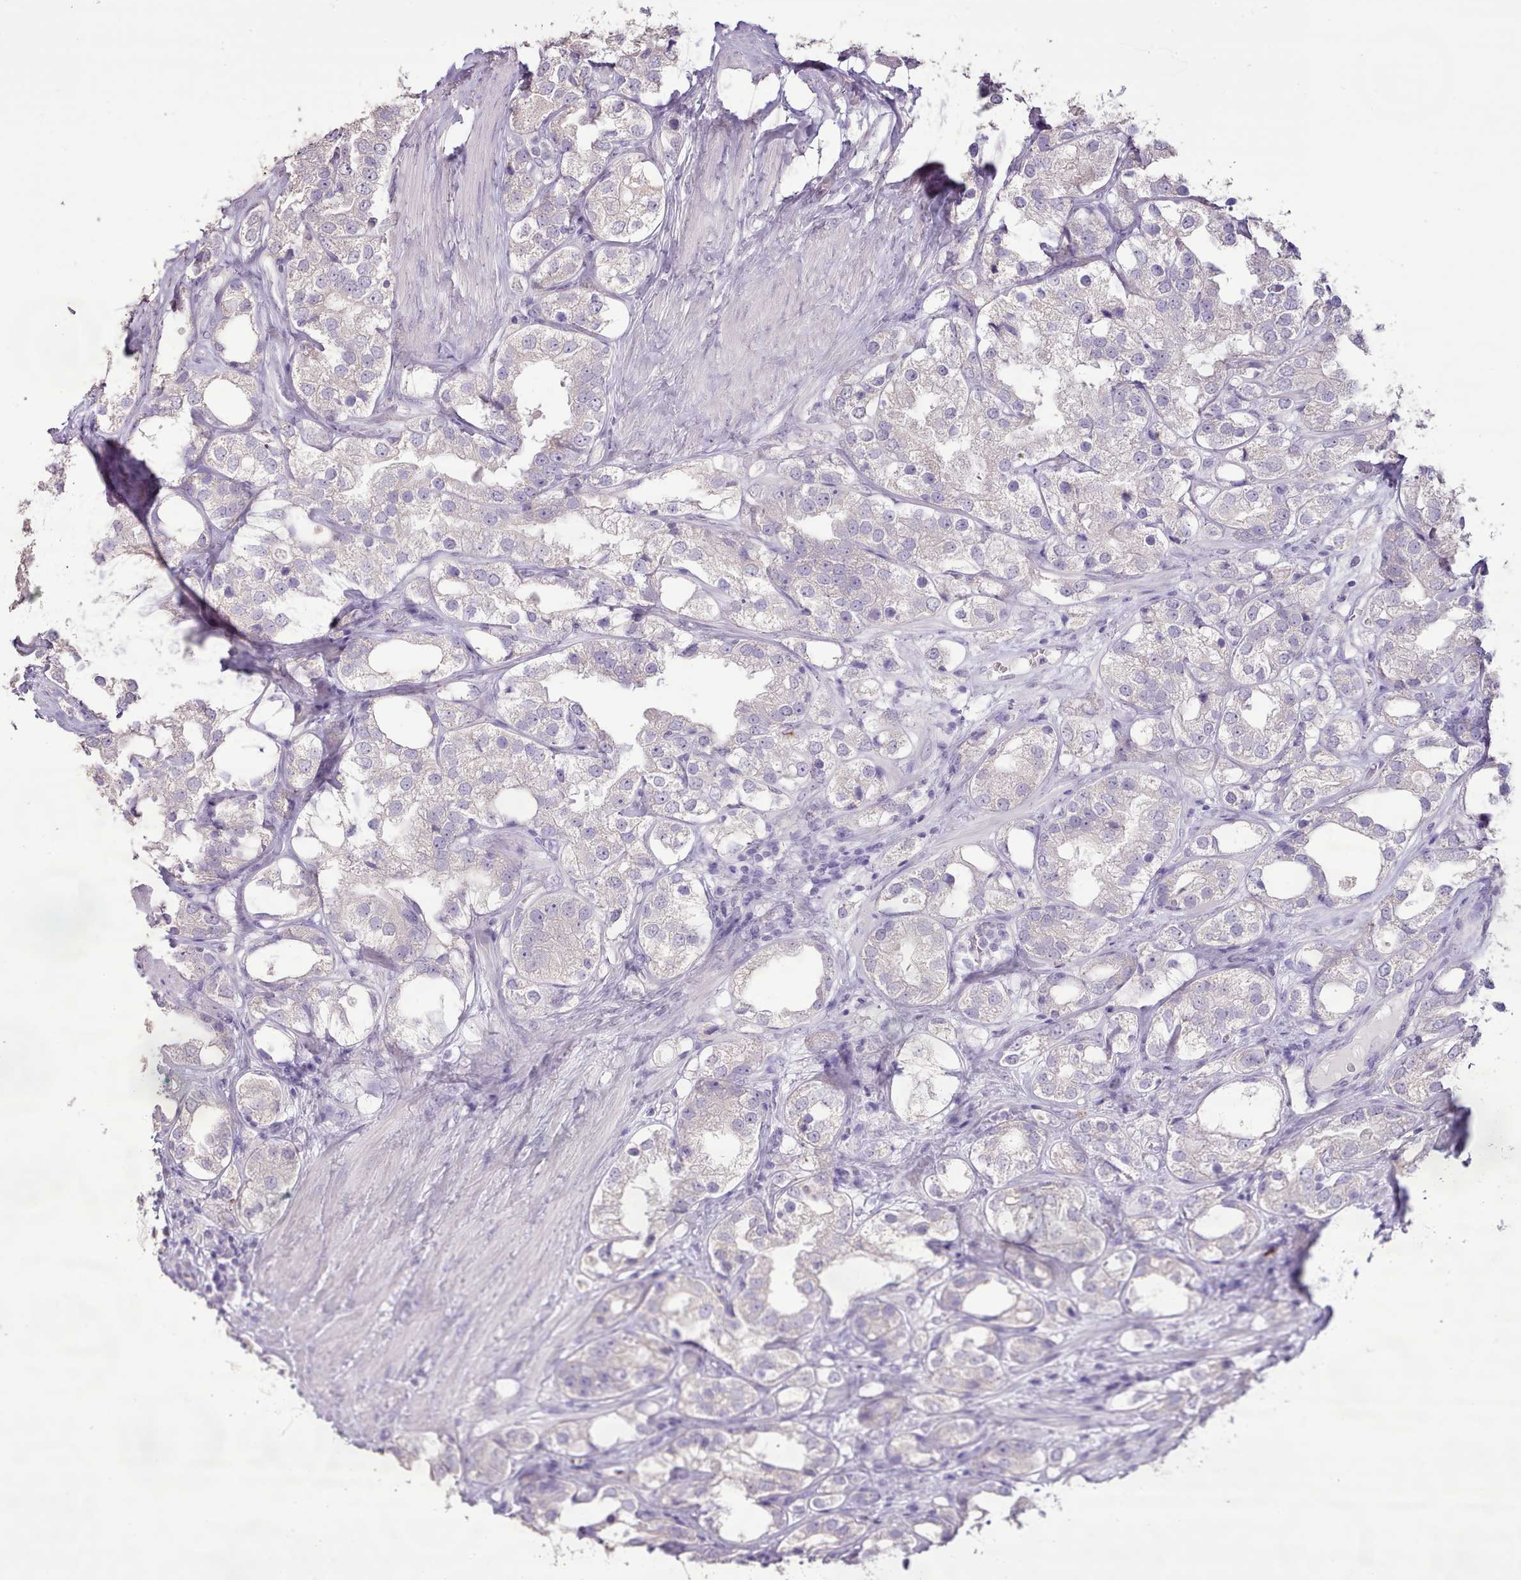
{"staining": {"intensity": "negative", "quantity": "none", "location": "none"}, "tissue": "prostate cancer", "cell_type": "Tumor cells", "image_type": "cancer", "snomed": [{"axis": "morphology", "description": "Adenocarcinoma, NOS"}, {"axis": "topography", "description": "Prostate"}], "caption": "The image demonstrates no staining of tumor cells in prostate cancer.", "gene": "BLOC1S2", "patient": {"sex": "male", "age": 79}}